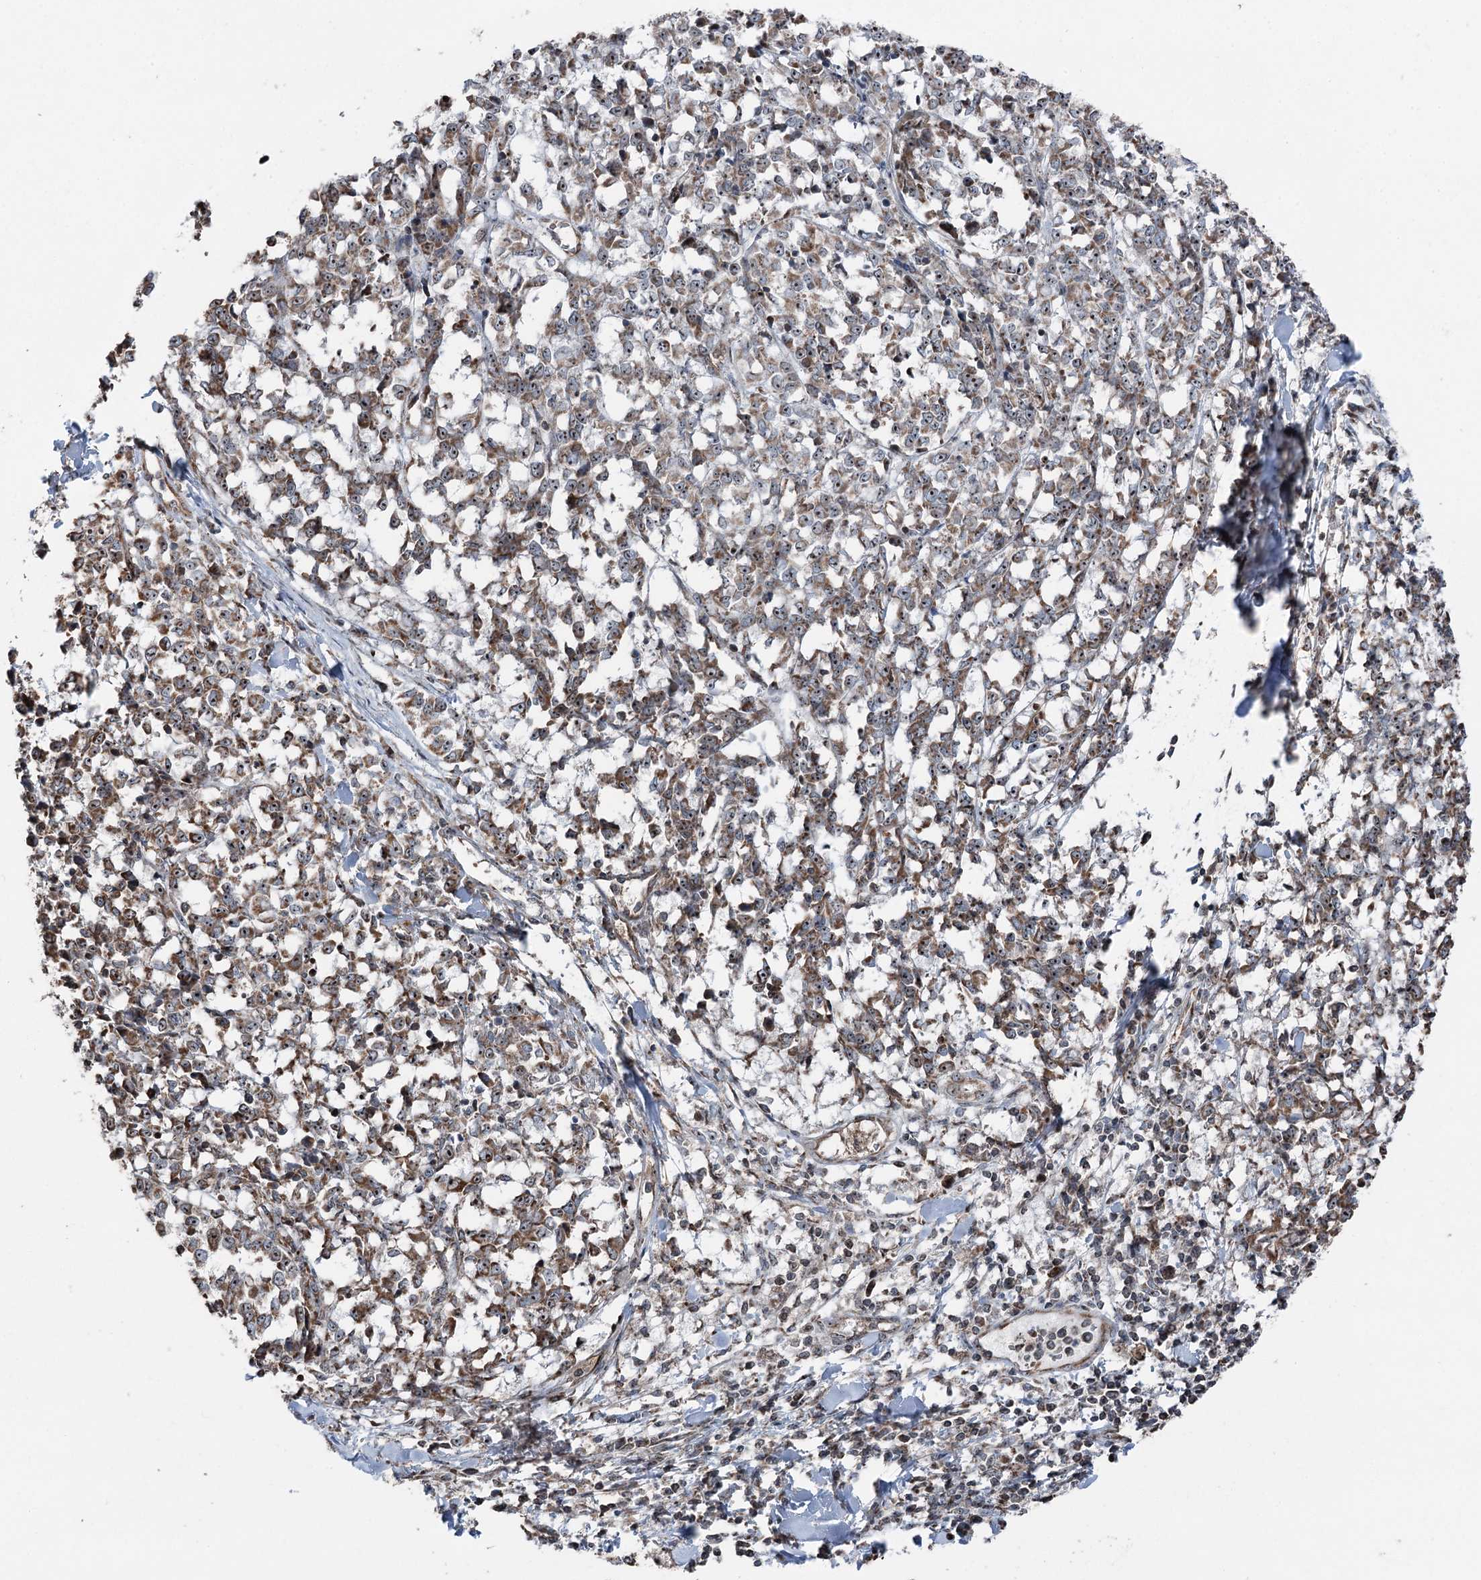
{"staining": {"intensity": "moderate", "quantity": ">75%", "location": "cytoplasmic/membranous,nuclear"}, "tissue": "melanoma", "cell_type": "Tumor cells", "image_type": "cancer", "snomed": [{"axis": "morphology", "description": "Malignant melanoma, NOS"}, {"axis": "topography", "description": "Skin"}], "caption": "This micrograph shows immunohistochemistry staining of melanoma, with medium moderate cytoplasmic/membranous and nuclear expression in about >75% of tumor cells.", "gene": "STEEP1", "patient": {"sex": "female", "age": 72}}